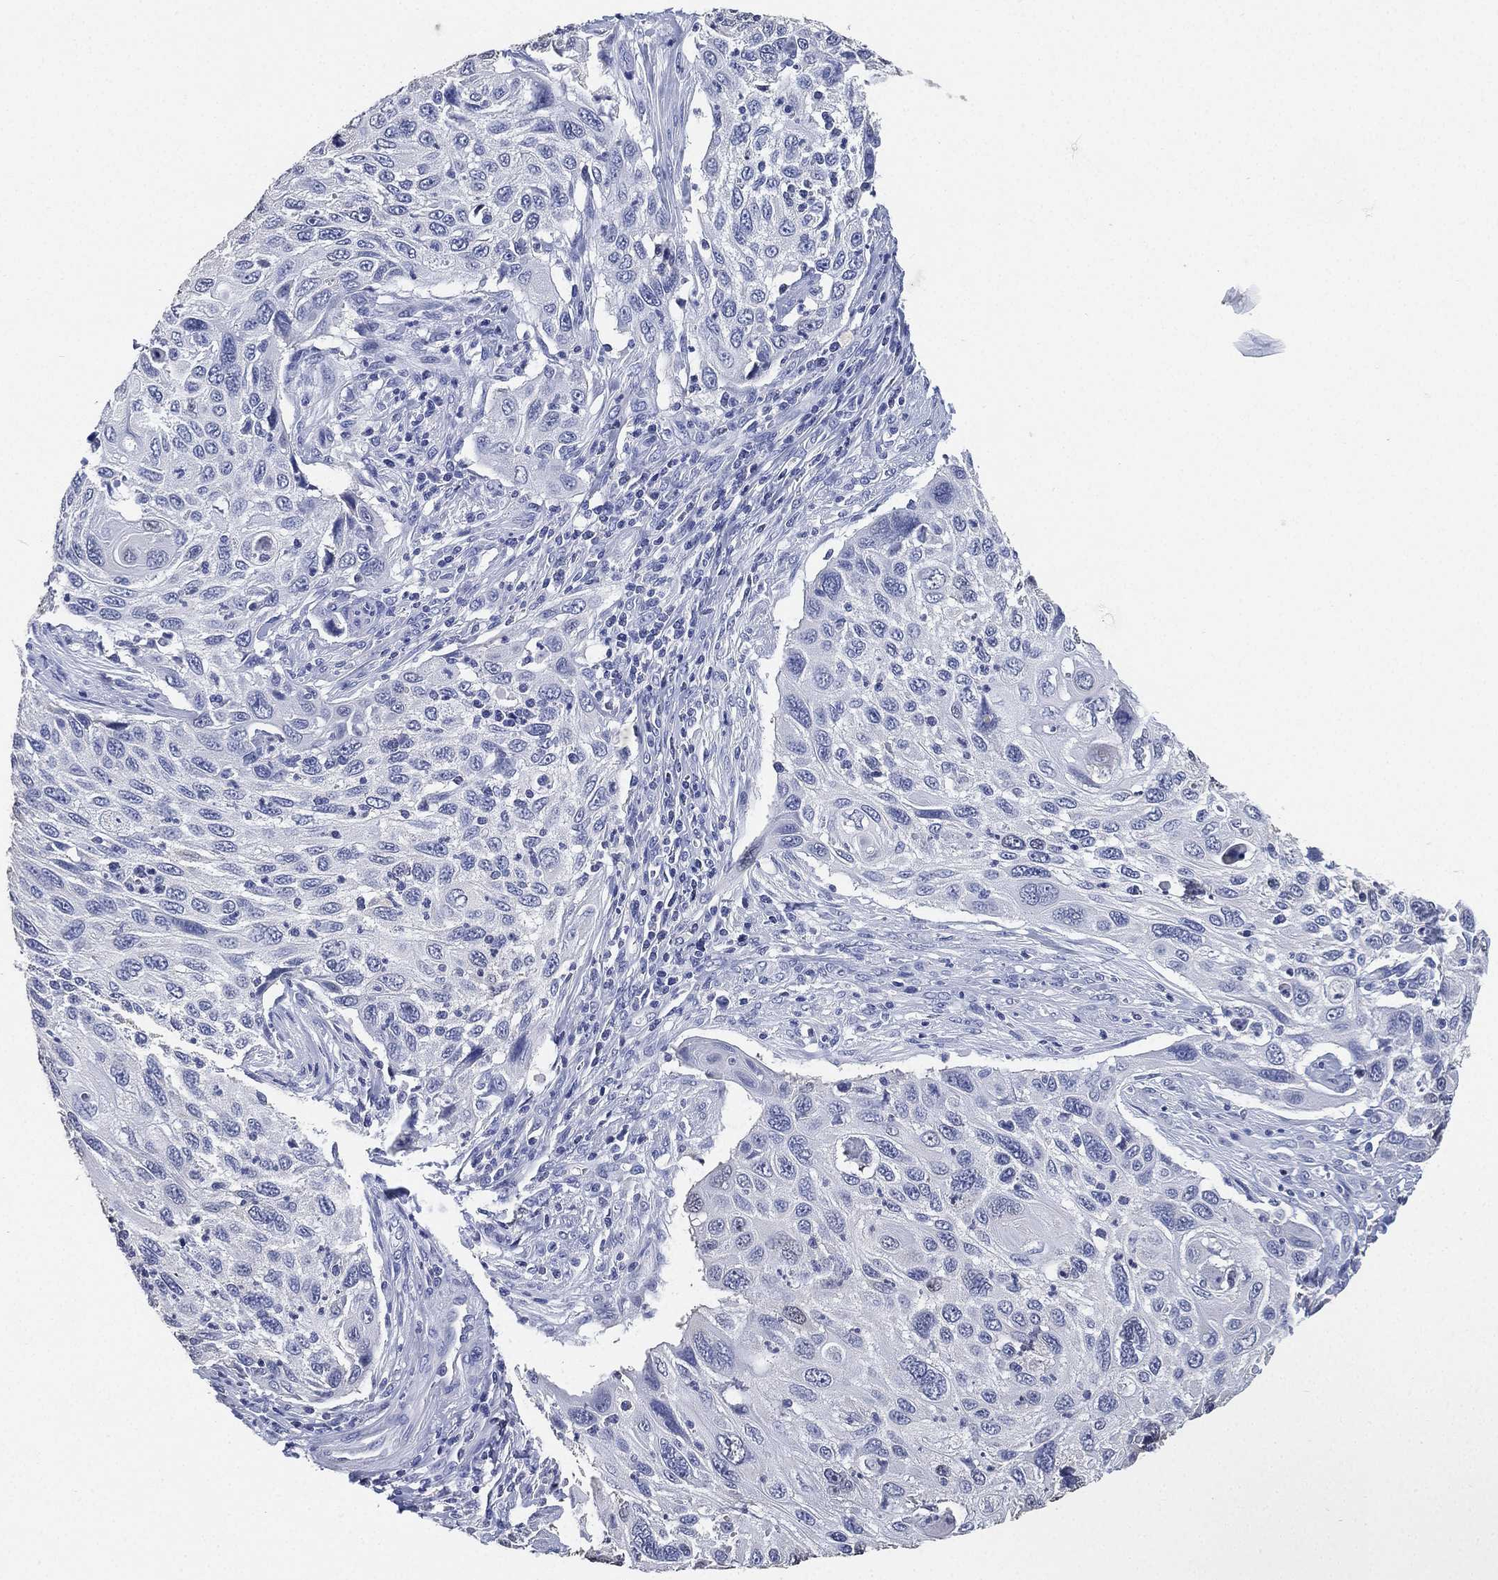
{"staining": {"intensity": "negative", "quantity": "none", "location": "none"}, "tissue": "cervical cancer", "cell_type": "Tumor cells", "image_type": "cancer", "snomed": [{"axis": "morphology", "description": "Squamous cell carcinoma, NOS"}, {"axis": "topography", "description": "Cervix"}], "caption": "High power microscopy micrograph of an IHC micrograph of cervical squamous cell carcinoma, revealing no significant expression in tumor cells.", "gene": "IYD", "patient": {"sex": "female", "age": 70}}